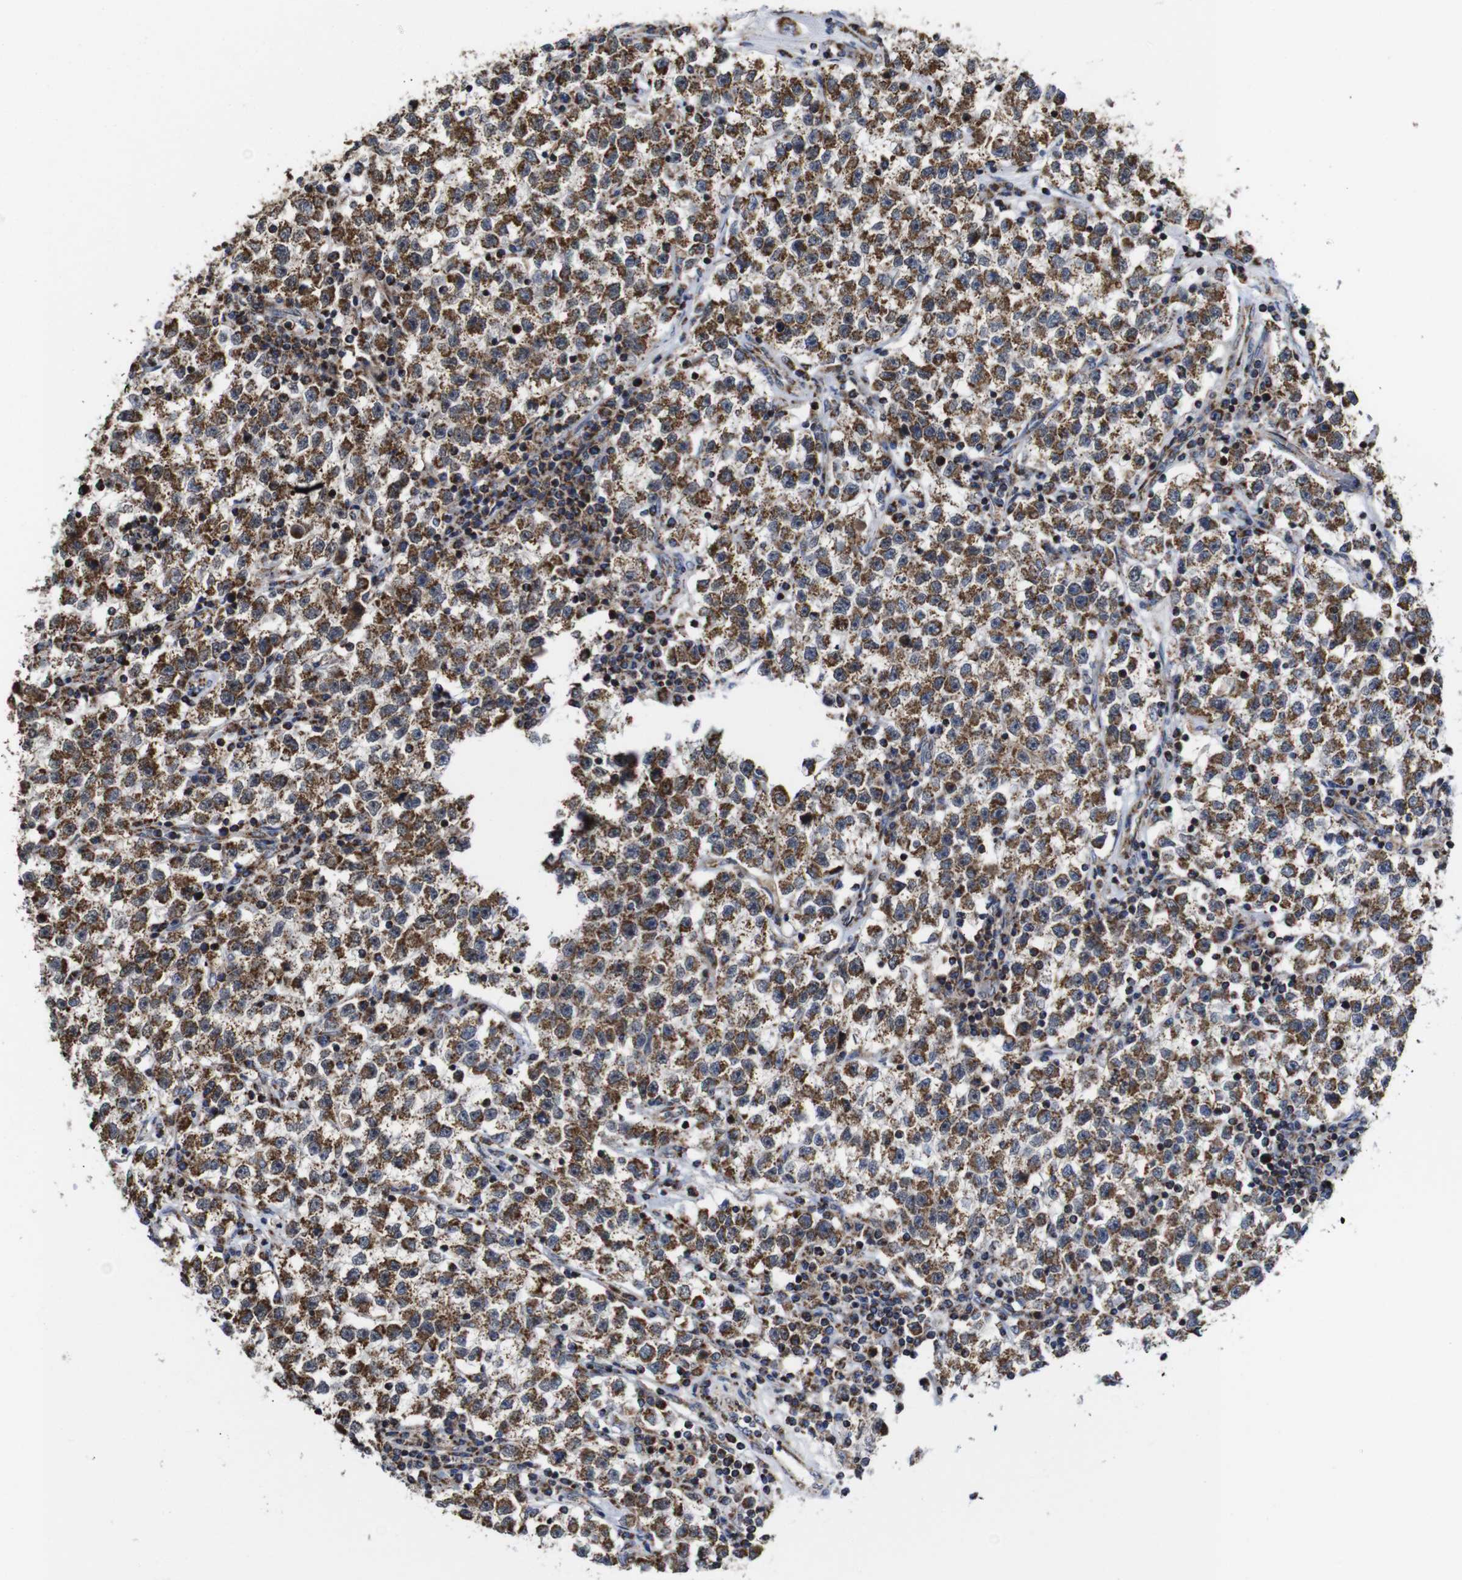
{"staining": {"intensity": "moderate", "quantity": ">75%", "location": "cytoplasmic/membranous"}, "tissue": "testis cancer", "cell_type": "Tumor cells", "image_type": "cancer", "snomed": [{"axis": "morphology", "description": "Seminoma, NOS"}, {"axis": "topography", "description": "Testis"}], "caption": "Seminoma (testis) stained with IHC shows moderate cytoplasmic/membranous staining in approximately >75% of tumor cells.", "gene": "C17orf80", "patient": {"sex": "male", "age": 22}}